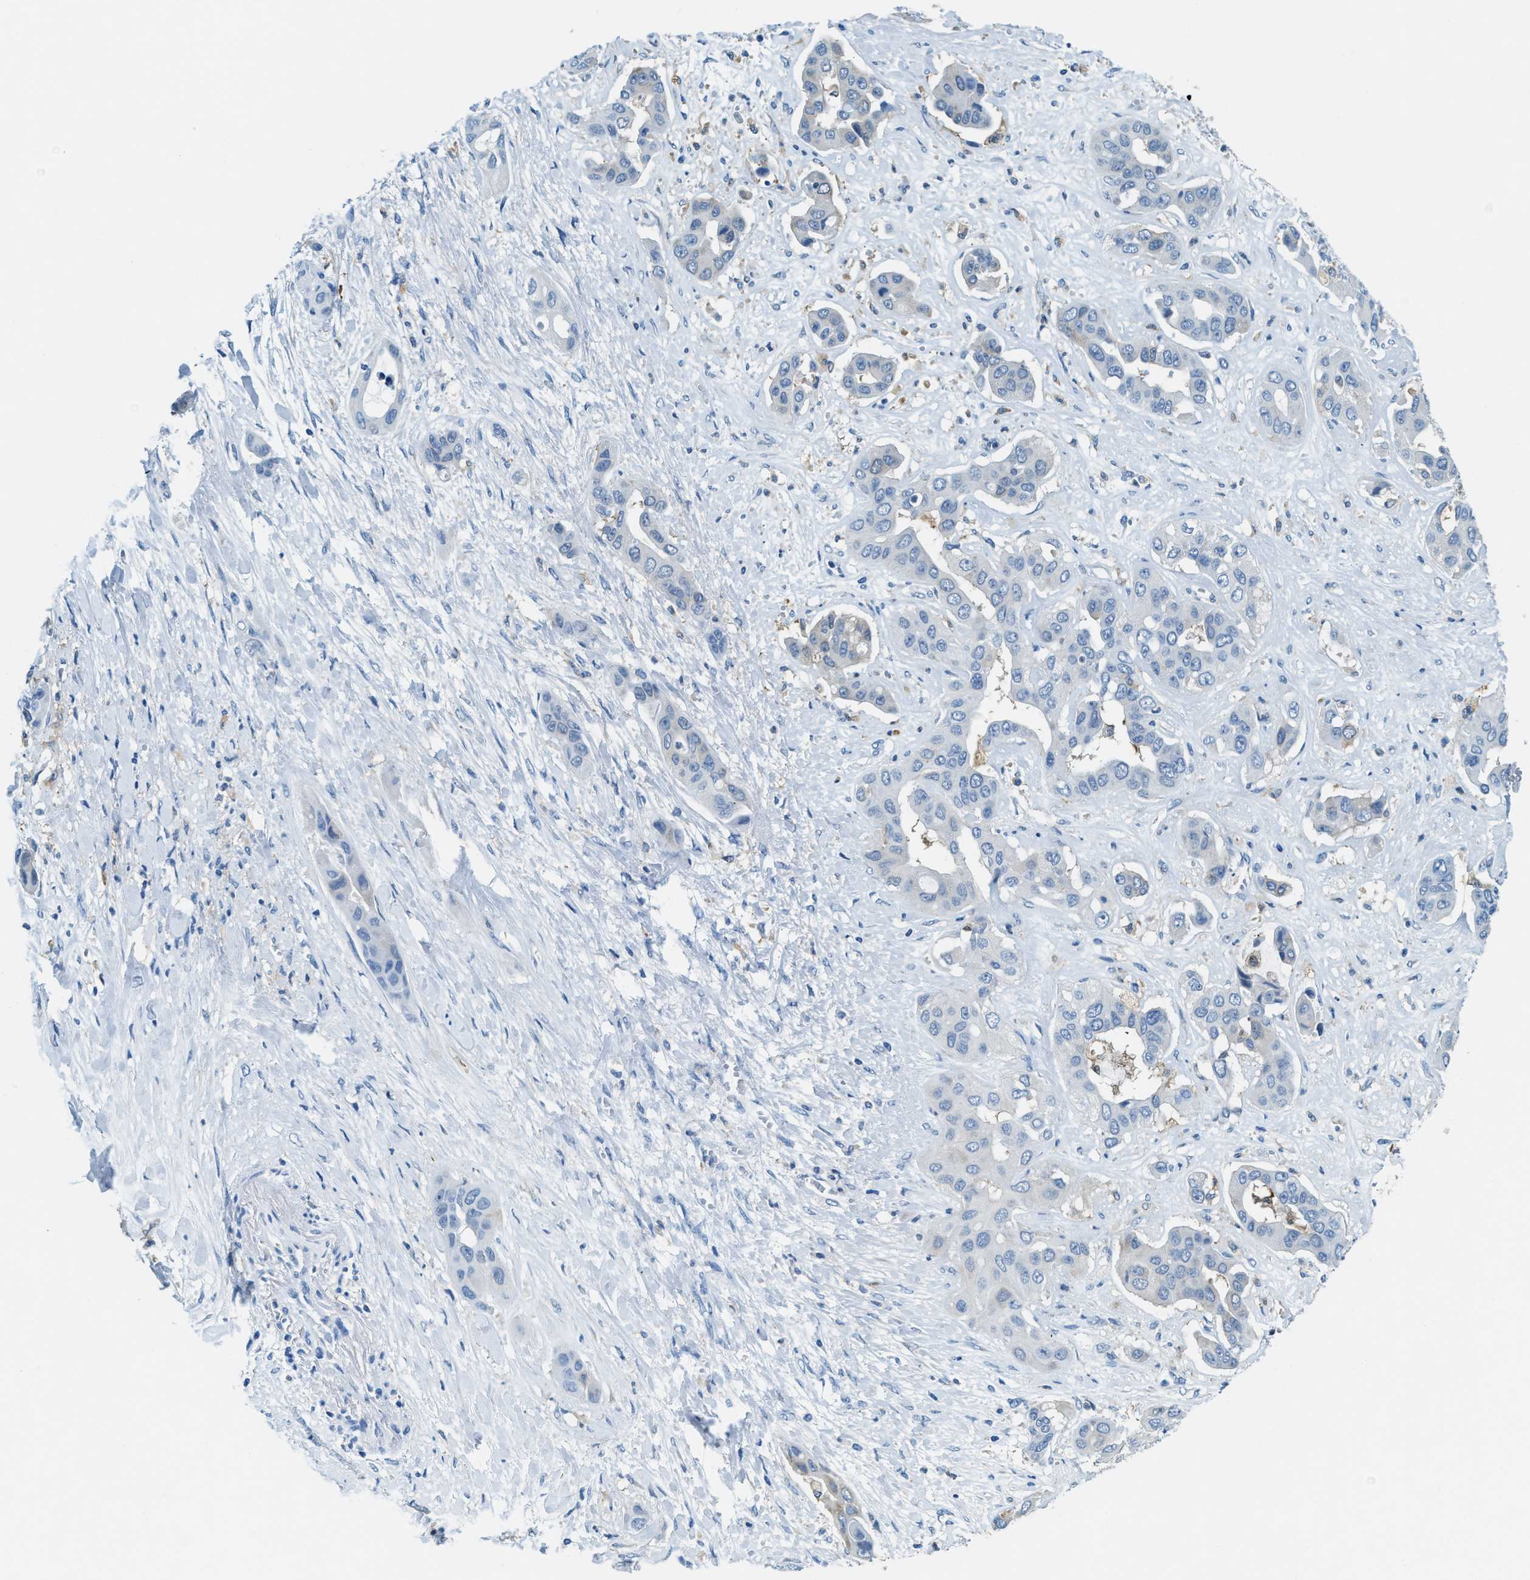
{"staining": {"intensity": "negative", "quantity": "none", "location": "none"}, "tissue": "liver cancer", "cell_type": "Tumor cells", "image_type": "cancer", "snomed": [{"axis": "morphology", "description": "Cholangiocarcinoma"}, {"axis": "topography", "description": "Liver"}], "caption": "The histopathology image exhibits no significant staining in tumor cells of liver cancer. (Stains: DAB immunohistochemistry (IHC) with hematoxylin counter stain, Microscopy: brightfield microscopy at high magnification).", "gene": "MATCAP2", "patient": {"sex": "female", "age": 52}}